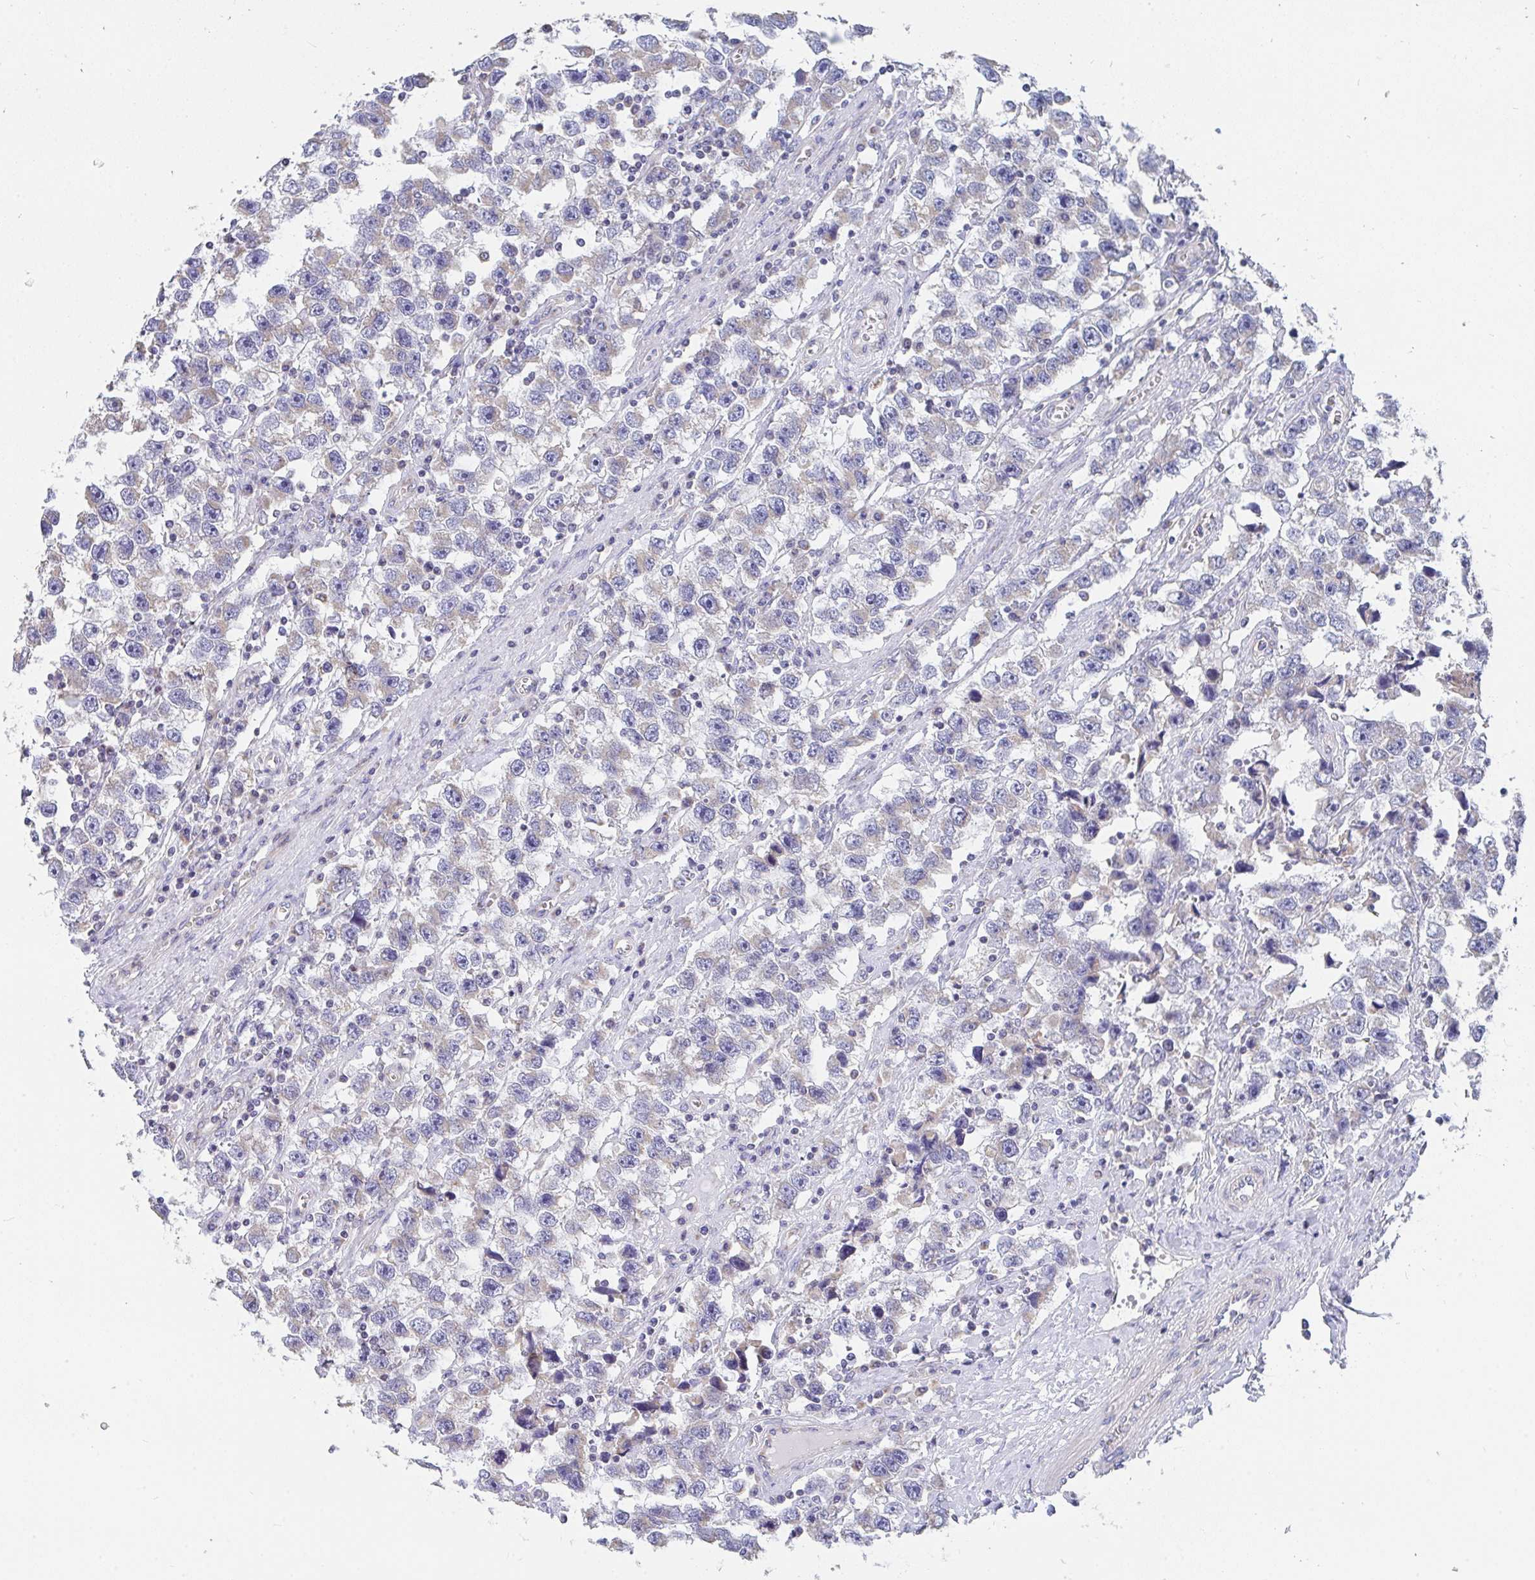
{"staining": {"intensity": "weak", "quantity": "<25%", "location": "cytoplasmic/membranous"}, "tissue": "testis cancer", "cell_type": "Tumor cells", "image_type": "cancer", "snomed": [{"axis": "morphology", "description": "Seminoma, NOS"}, {"axis": "topography", "description": "Testis"}], "caption": "An immunohistochemistry micrograph of testis cancer is shown. There is no staining in tumor cells of testis cancer.", "gene": "PC", "patient": {"sex": "male", "age": 33}}